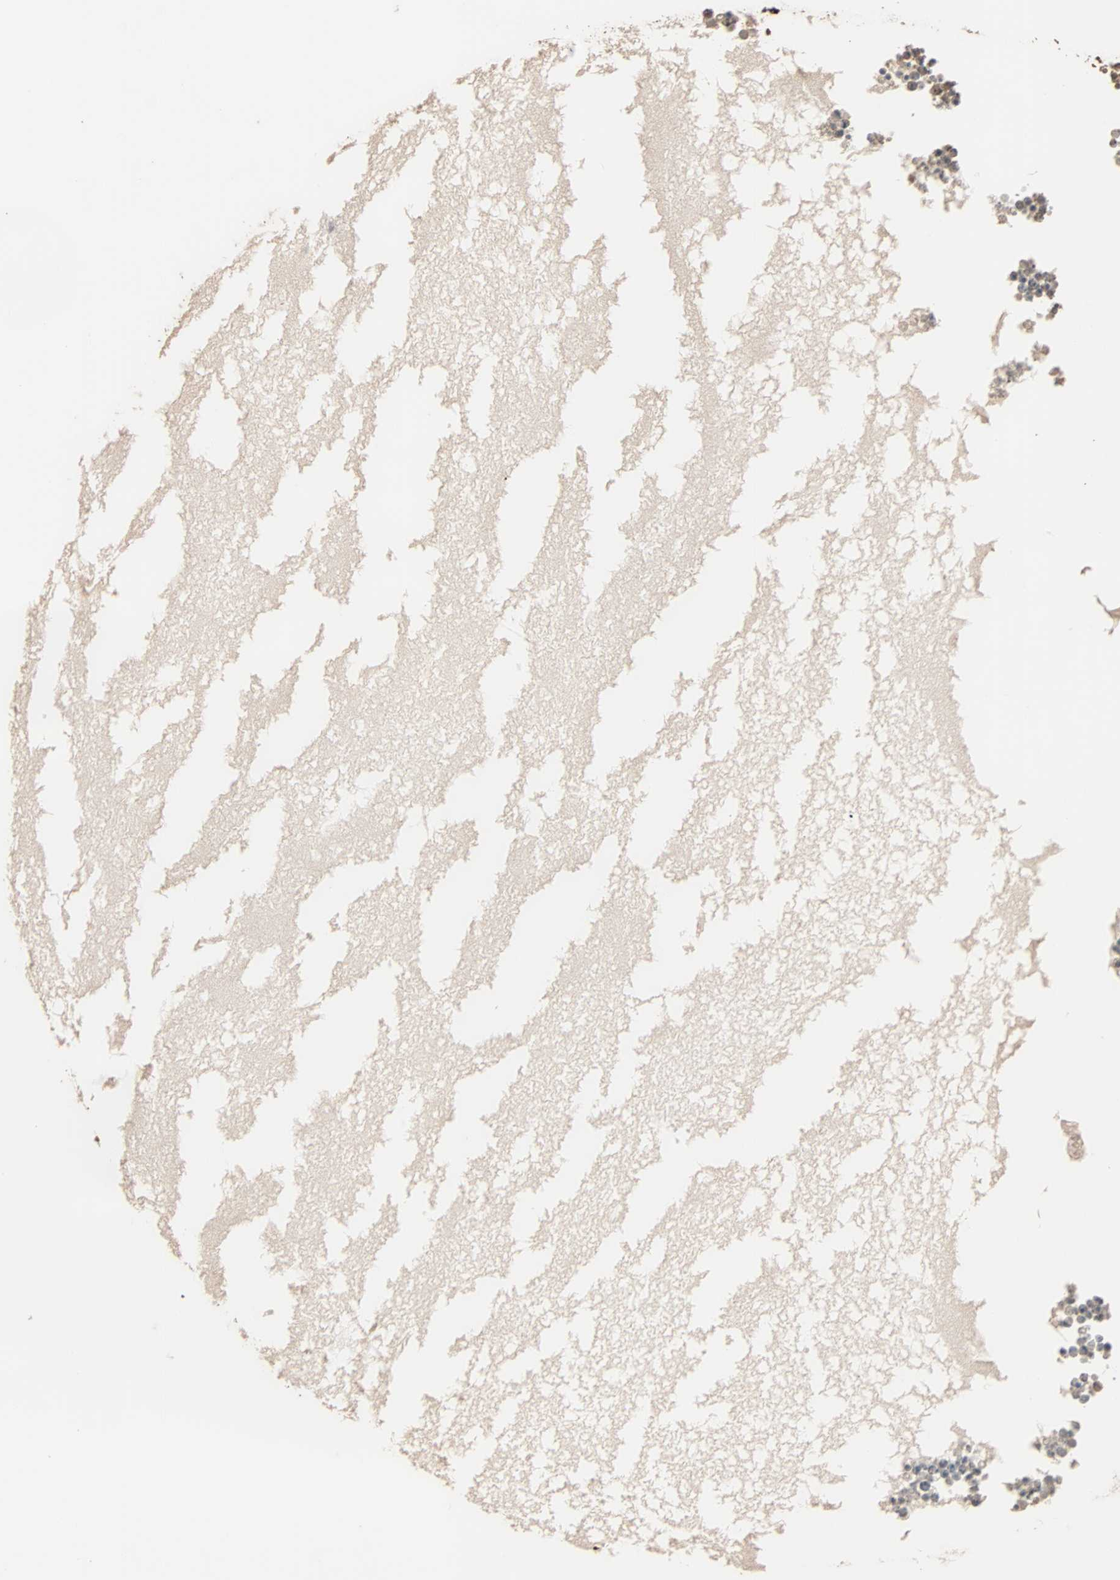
{"staining": {"intensity": "weak", "quantity": ">75%", "location": "cytoplasmic/membranous"}, "tissue": "ovary", "cell_type": "Follicle cells", "image_type": "normal", "snomed": [{"axis": "morphology", "description": "Normal tissue, NOS"}, {"axis": "topography", "description": "Ovary"}], "caption": "This photomicrograph displays immunohistochemistry staining of unremarkable human ovary, with low weak cytoplasmic/membranous expression in about >75% of follicle cells.", "gene": "CALCRL", "patient": {"sex": "female", "age": 35}}